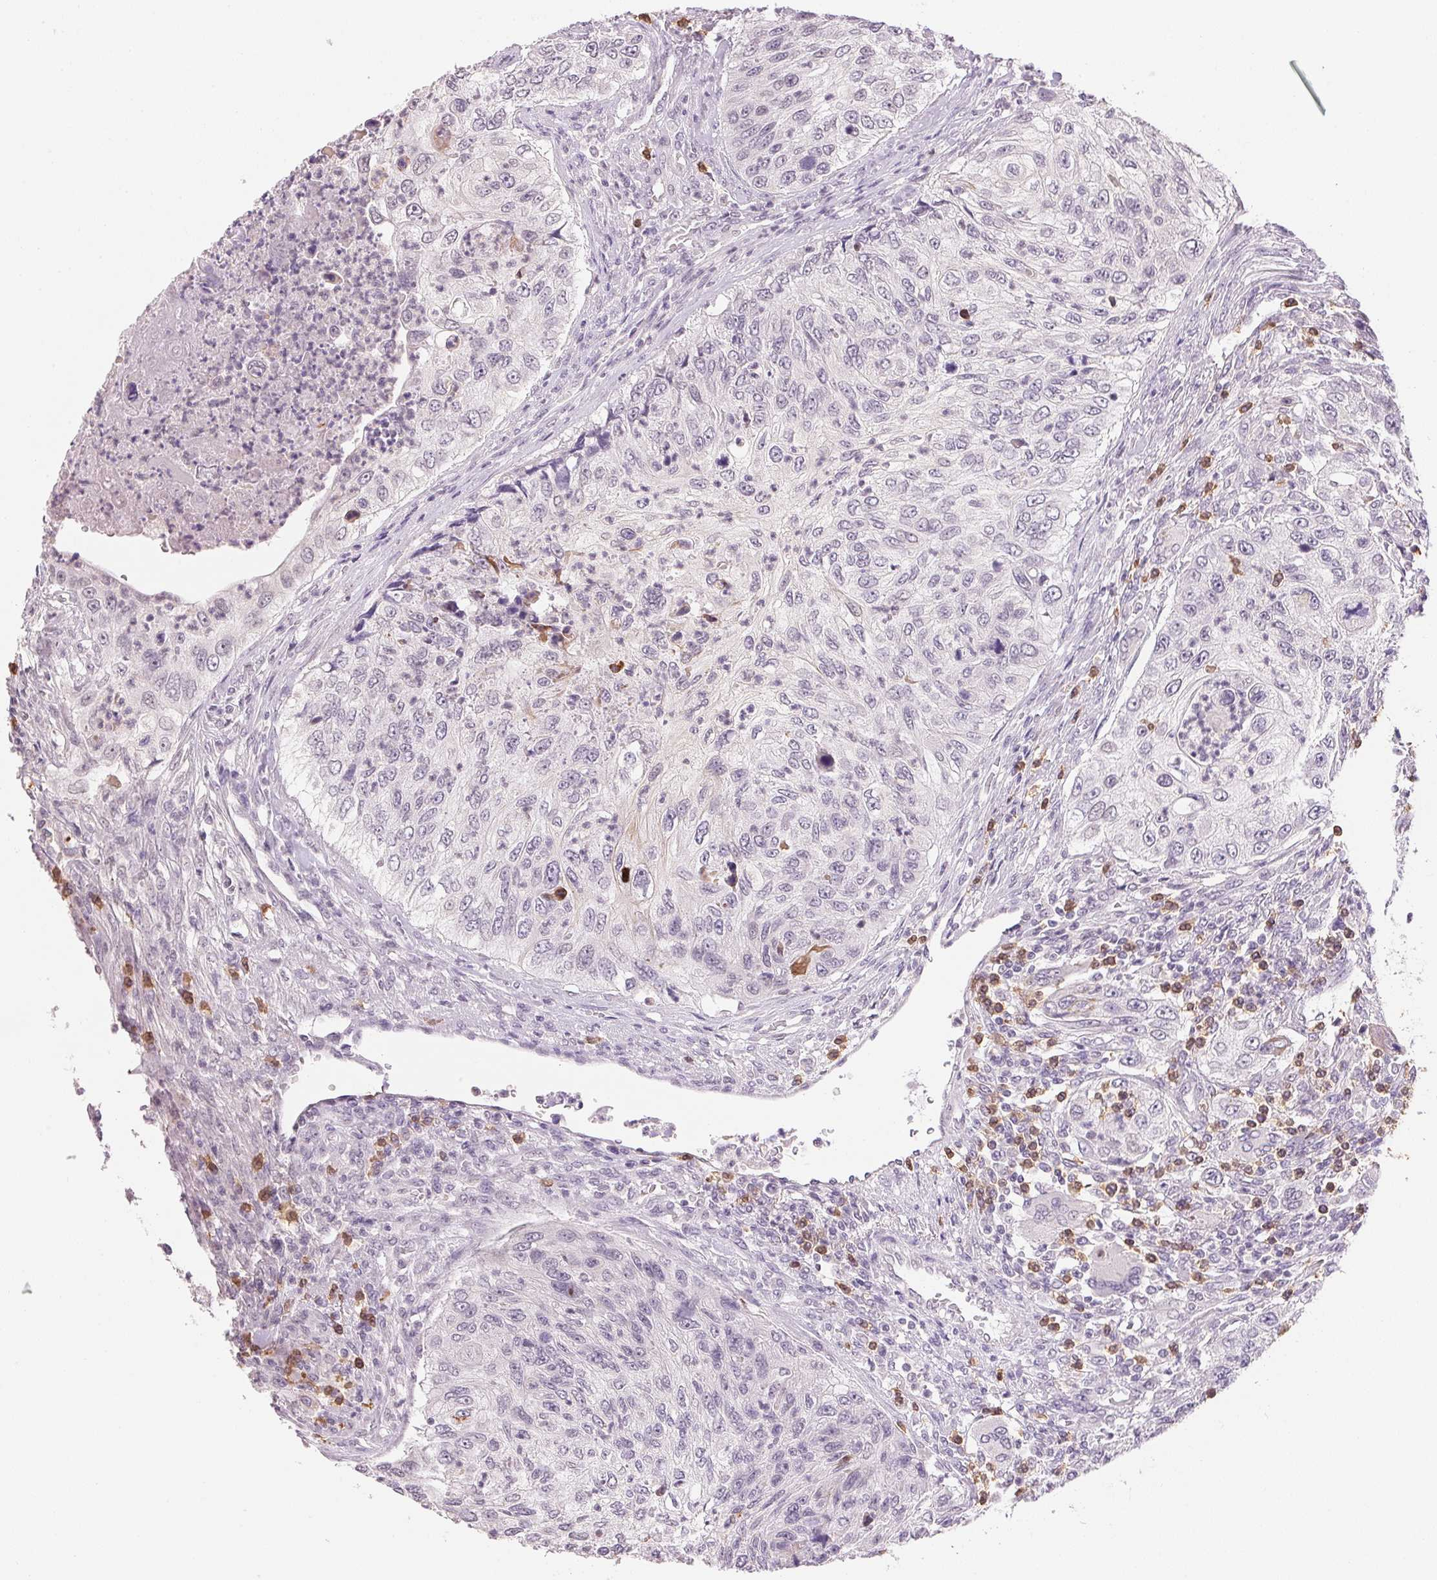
{"staining": {"intensity": "negative", "quantity": "none", "location": "none"}, "tissue": "urothelial cancer", "cell_type": "Tumor cells", "image_type": "cancer", "snomed": [{"axis": "morphology", "description": "Urothelial carcinoma, High grade"}, {"axis": "topography", "description": "Urinary bladder"}], "caption": "Protein analysis of urothelial cancer shows no significant staining in tumor cells.", "gene": "FNDC4", "patient": {"sex": "female", "age": 60}}